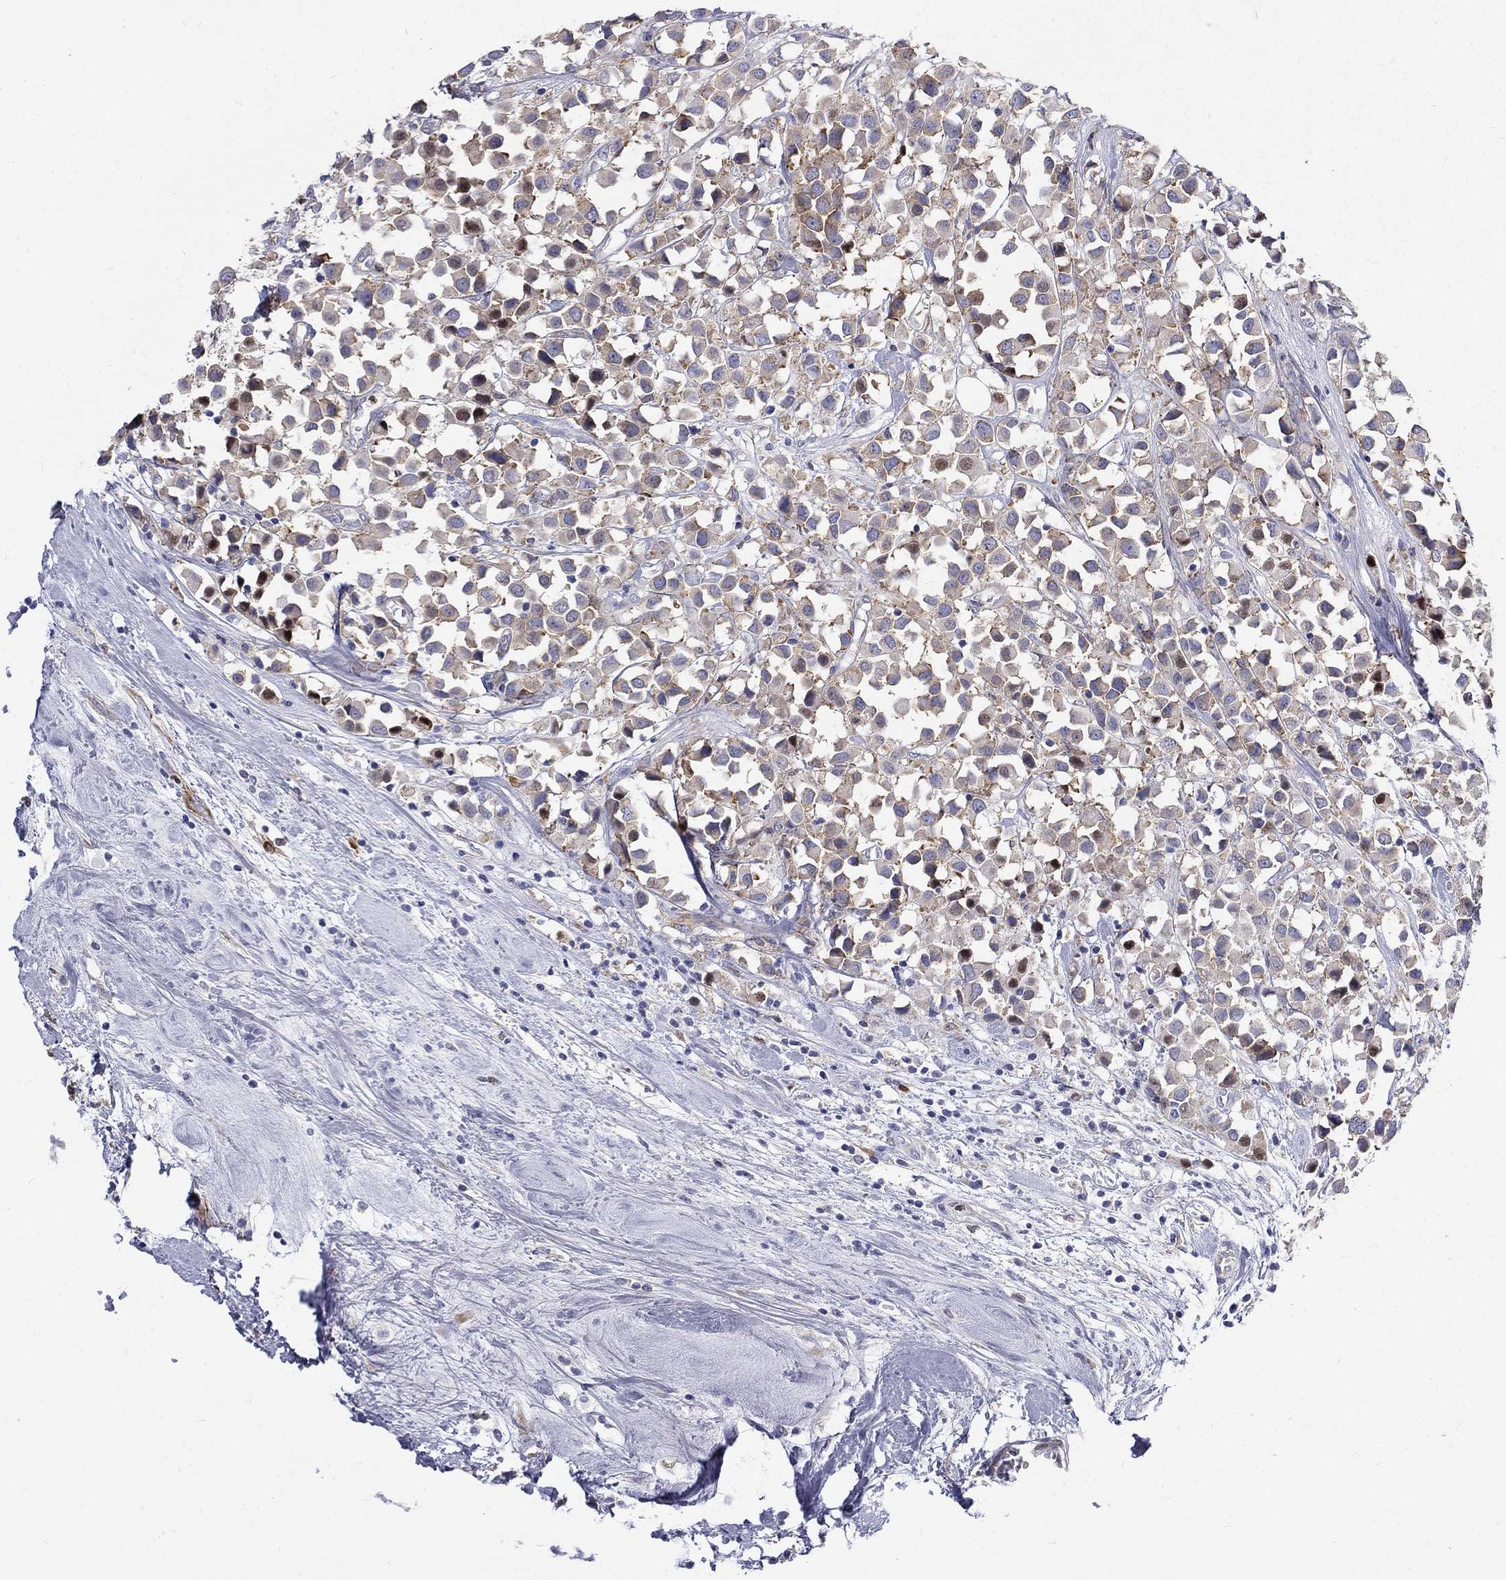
{"staining": {"intensity": "moderate", "quantity": ">75%", "location": "cytoplasmic/membranous"}, "tissue": "breast cancer", "cell_type": "Tumor cells", "image_type": "cancer", "snomed": [{"axis": "morphology", "description": "Duct carcinoma"}, {"axis": "topography", "description": "Breast"}], "caption": "Intraductal carcinoma (breast) tissue shows moderate cytoplasmic/membranous expression in about >75% of tumor cells, visualized by immunohistochemistry. Nuclei are stained in blue.", "gene": "PABPC4", "patient": {"sex": "female", "age": 61}}